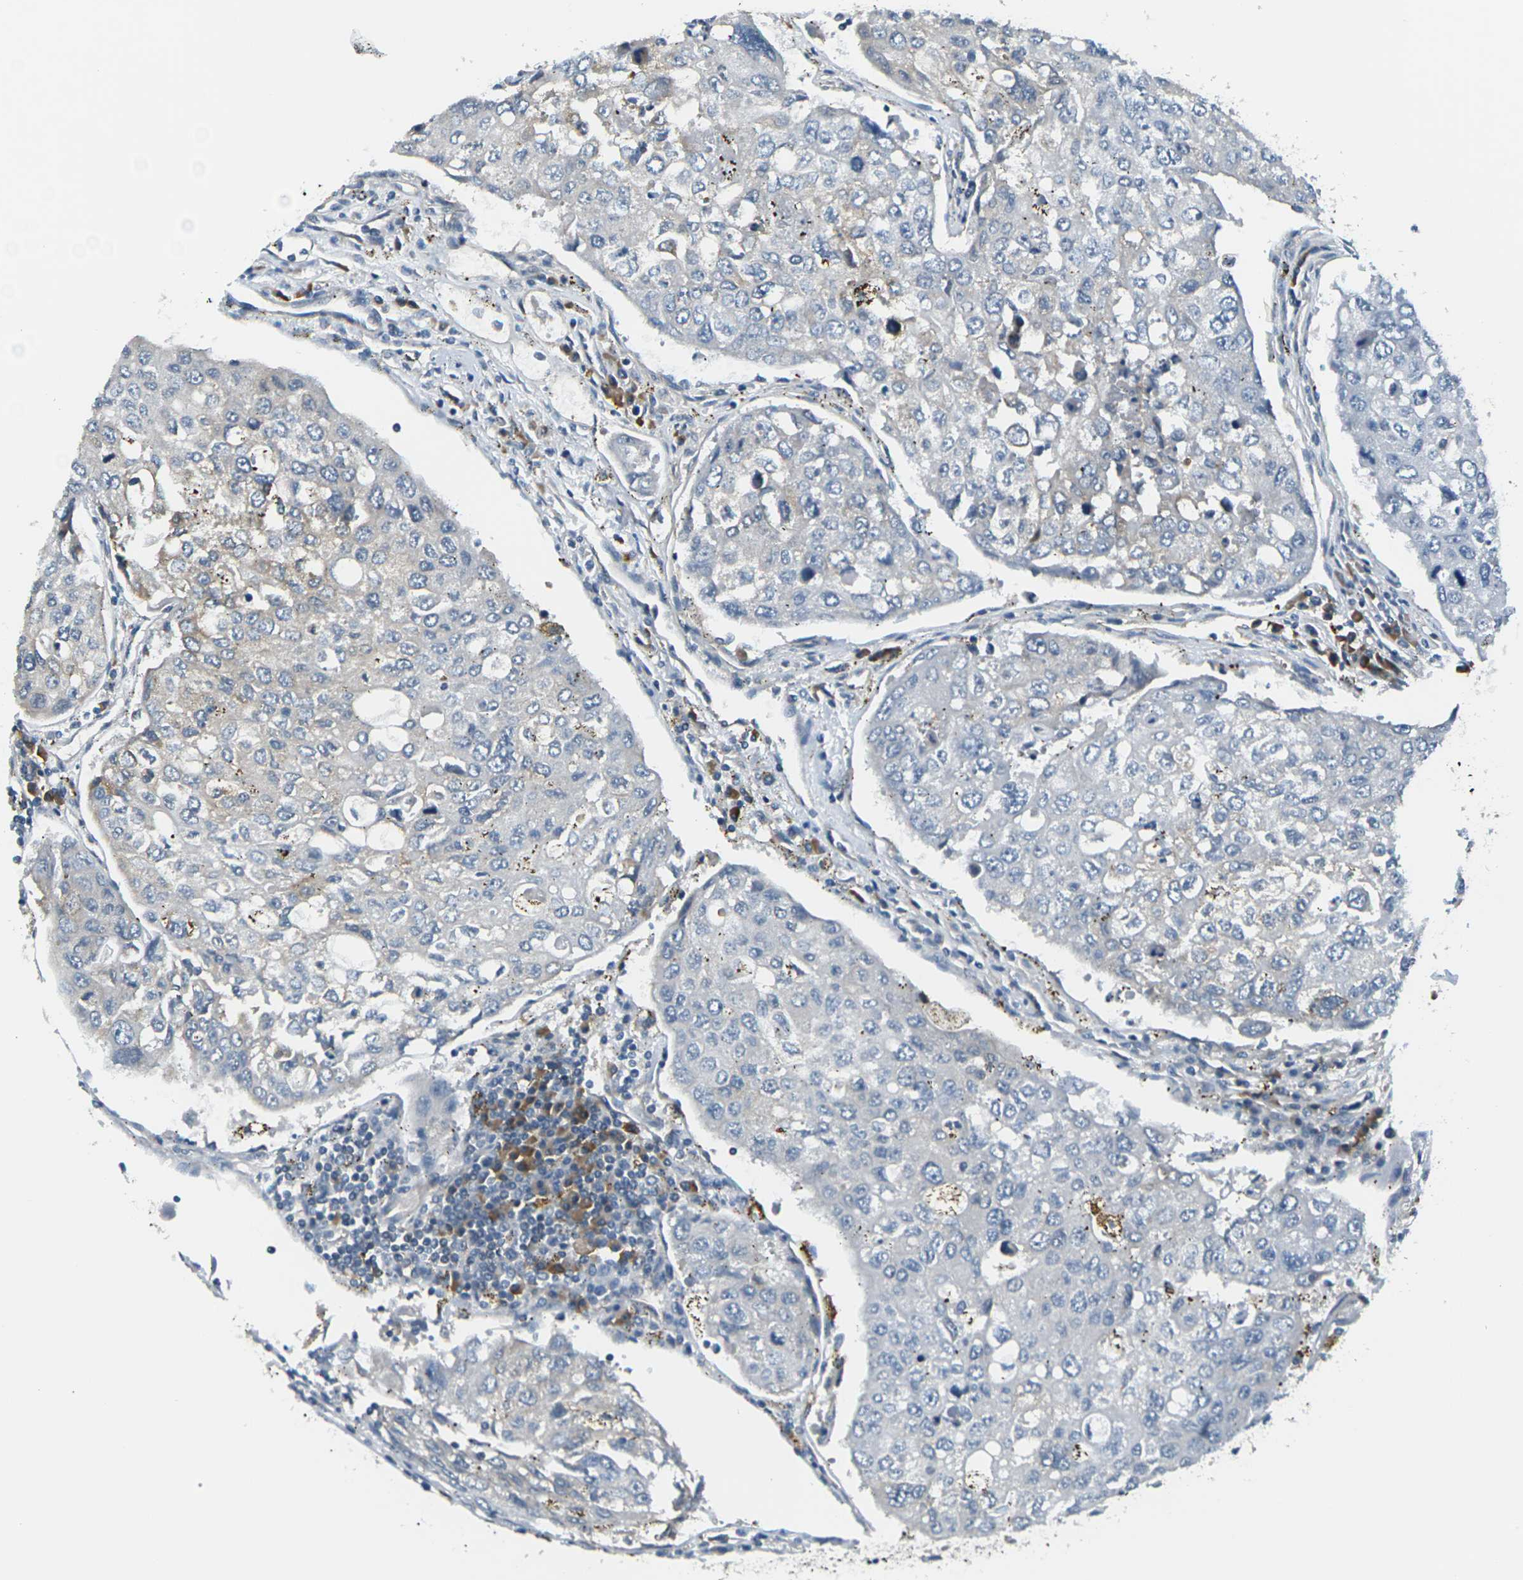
{"staining": {"intensity": "negative", "quantity": "none", "location": "none"}, "tissue": "urothelial cancer", "cell_type": "Tumor cells", "image_type": "cancer", "snomed": [{"axis": "morphology", "description": "Urothelial carcinoma, High grade"}, {"axis": "topography", "description": "Lymph node"}, {"axis": "topography", "description": "Urinary bladder"}], "caption": "Immunohistochemical staining of urothelial cancer reveals no significant expression in tumor cells.", "gene": "SLC13A3", "patient": {"sex": "male", "age": 51}}